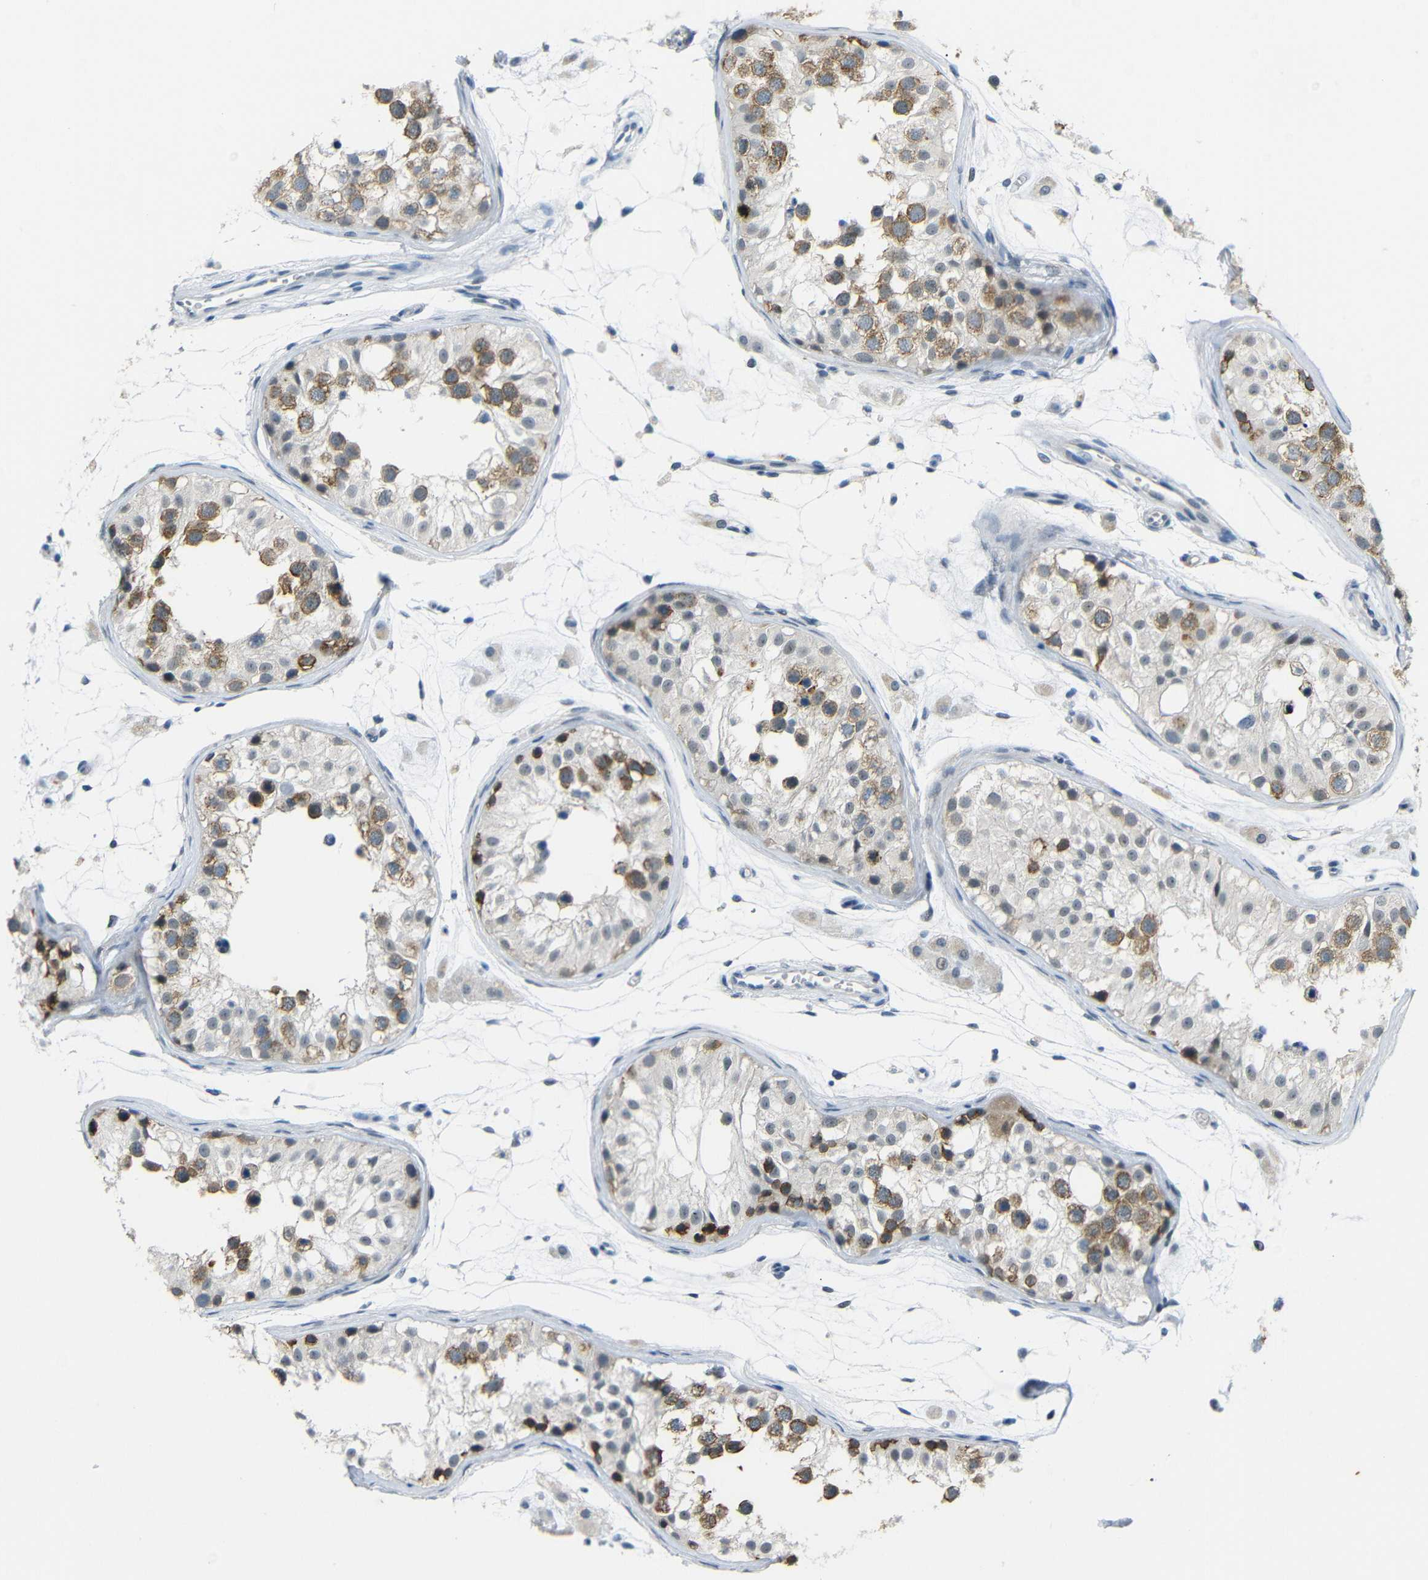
{"staining": {"intensity": "moderate", "quantity": "25%-75%", "location": "cytoplasmic/membranous,nuclear"}, "tissue": "testis", "cell_type": "Cells in seminiferous ducts", "image_type": "normal", "snomed": [{"axis": "morphology", "description": "Normal tissue, NOS"}, {"axis": "morphology", "description": "Adenocarcinoma, metastatic, NOS"}, {"axis": "topography", "description": "Testis"}], "caption": "Human testis stained with a brown dye displays moderate cytoplasmic/membranous,nuclear positive staining in approximately 25%-75% of cells in seminiferous ducts.", "gene": "GPR158", "patient": {"sex": "male", "age": 26}}